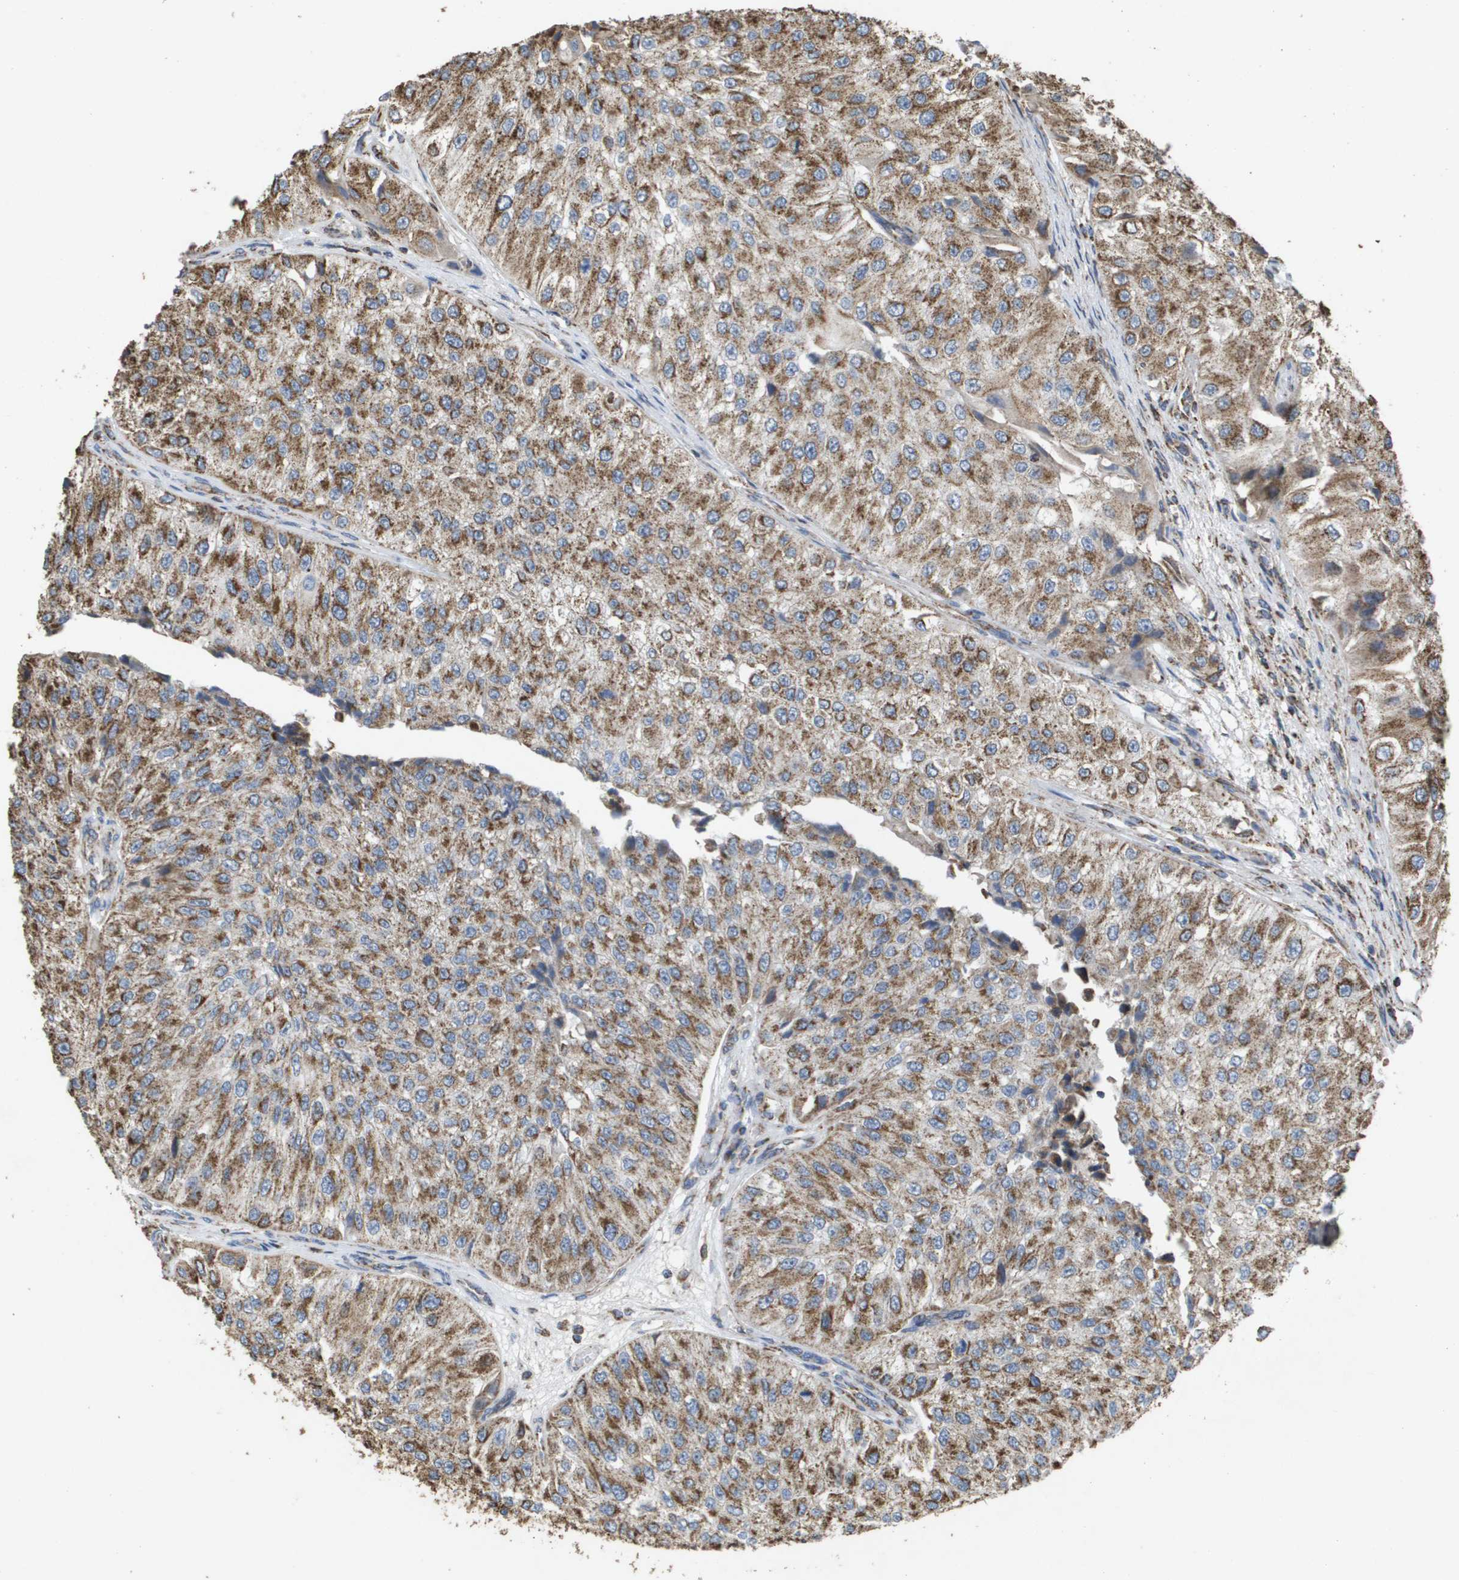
{"staining": {"intensity": "moderate", "quantity": ">75%", "location": "cytoplasmic/membranous"}, "tissue": "urothelial cancer", "cell_type": "Tumor cells", "image_type": "cancer", "snomed": [{"axis": "morphology", "description": "Urothelial carcinoma, High grade"}, {"axis": "topography", "description": "Kidney"}, {"axis": "topography", "description": "Urinary bladder"}], "caption": "This histopathology image reveals immunohistochemistry (IHC) staining of urothelial carcinoma (high-grade), with medium moderate cytoplasmic/membranous expression in approximately >75% of tumor cells.", "gene": "HSPE1", "patient": {"sex": "male", "age": 77}}